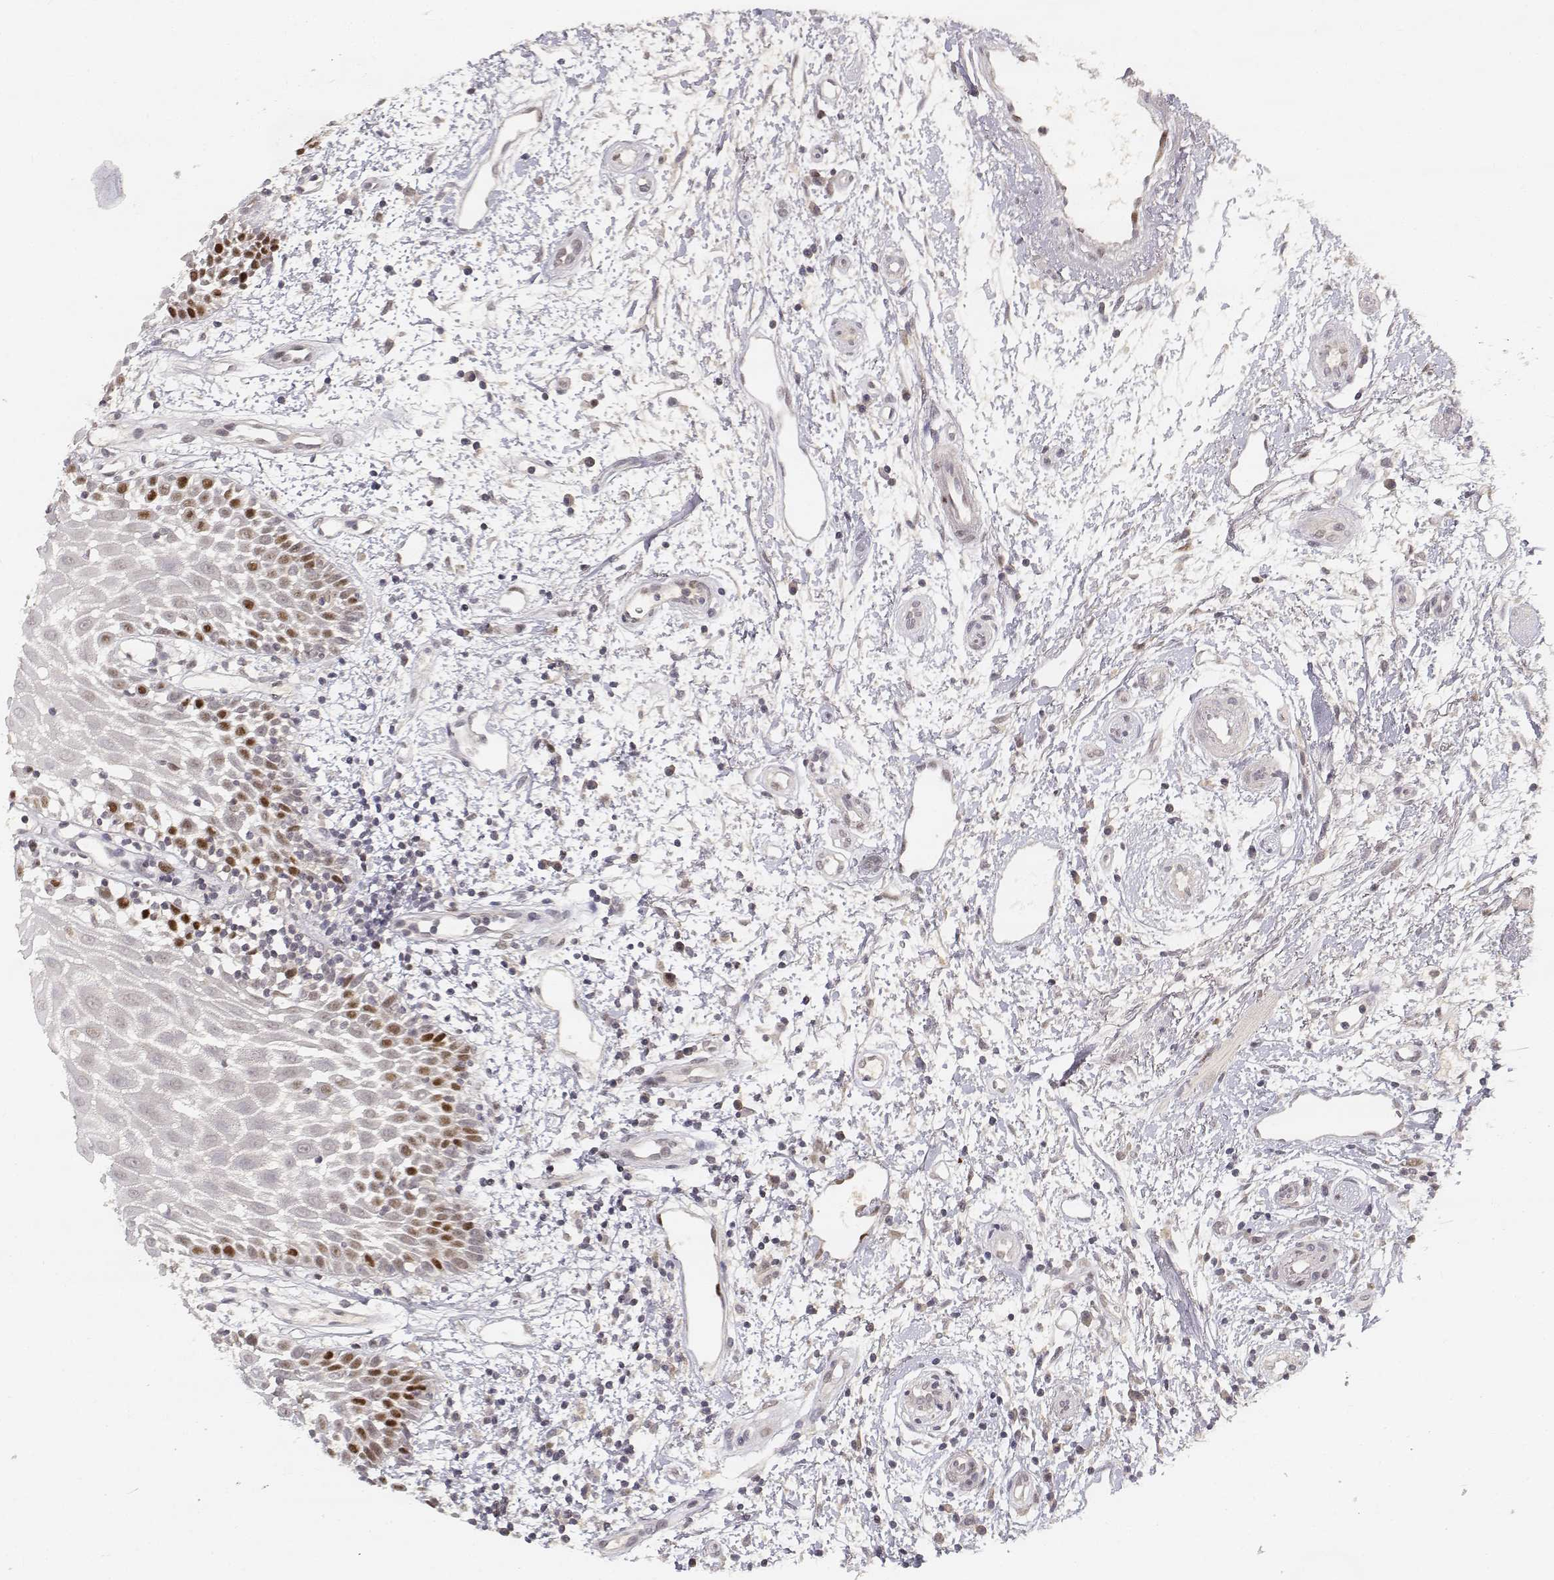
{"staining": {"intensity": "strong", "quantity": "<25%", "location": "nuclear"}, "tissue": "oral mucosa", "cell_type": "Squamous epithelial cells", "image_type": "normal", "snomed": [{"axis": "morphology", "description": "Normal tissue, NOS"}, {"axis": "morphology", "description": "Squamous cell carcinoma, NOS"}, {"axis": "topography", "description": "Oral tissue"}, {"axis": "topography", "description": "Head-Neck"}], "caption": "Protein expression analysis of unremarkable oral mucosa exhibits strong nuclear expression in about <25% of squamous epithelial cells. (DAB IHC, brown staining for protein, blue staining for nuclei).", "gene": "FANCD2", "patient": {"sex": "female", "age": 75}}